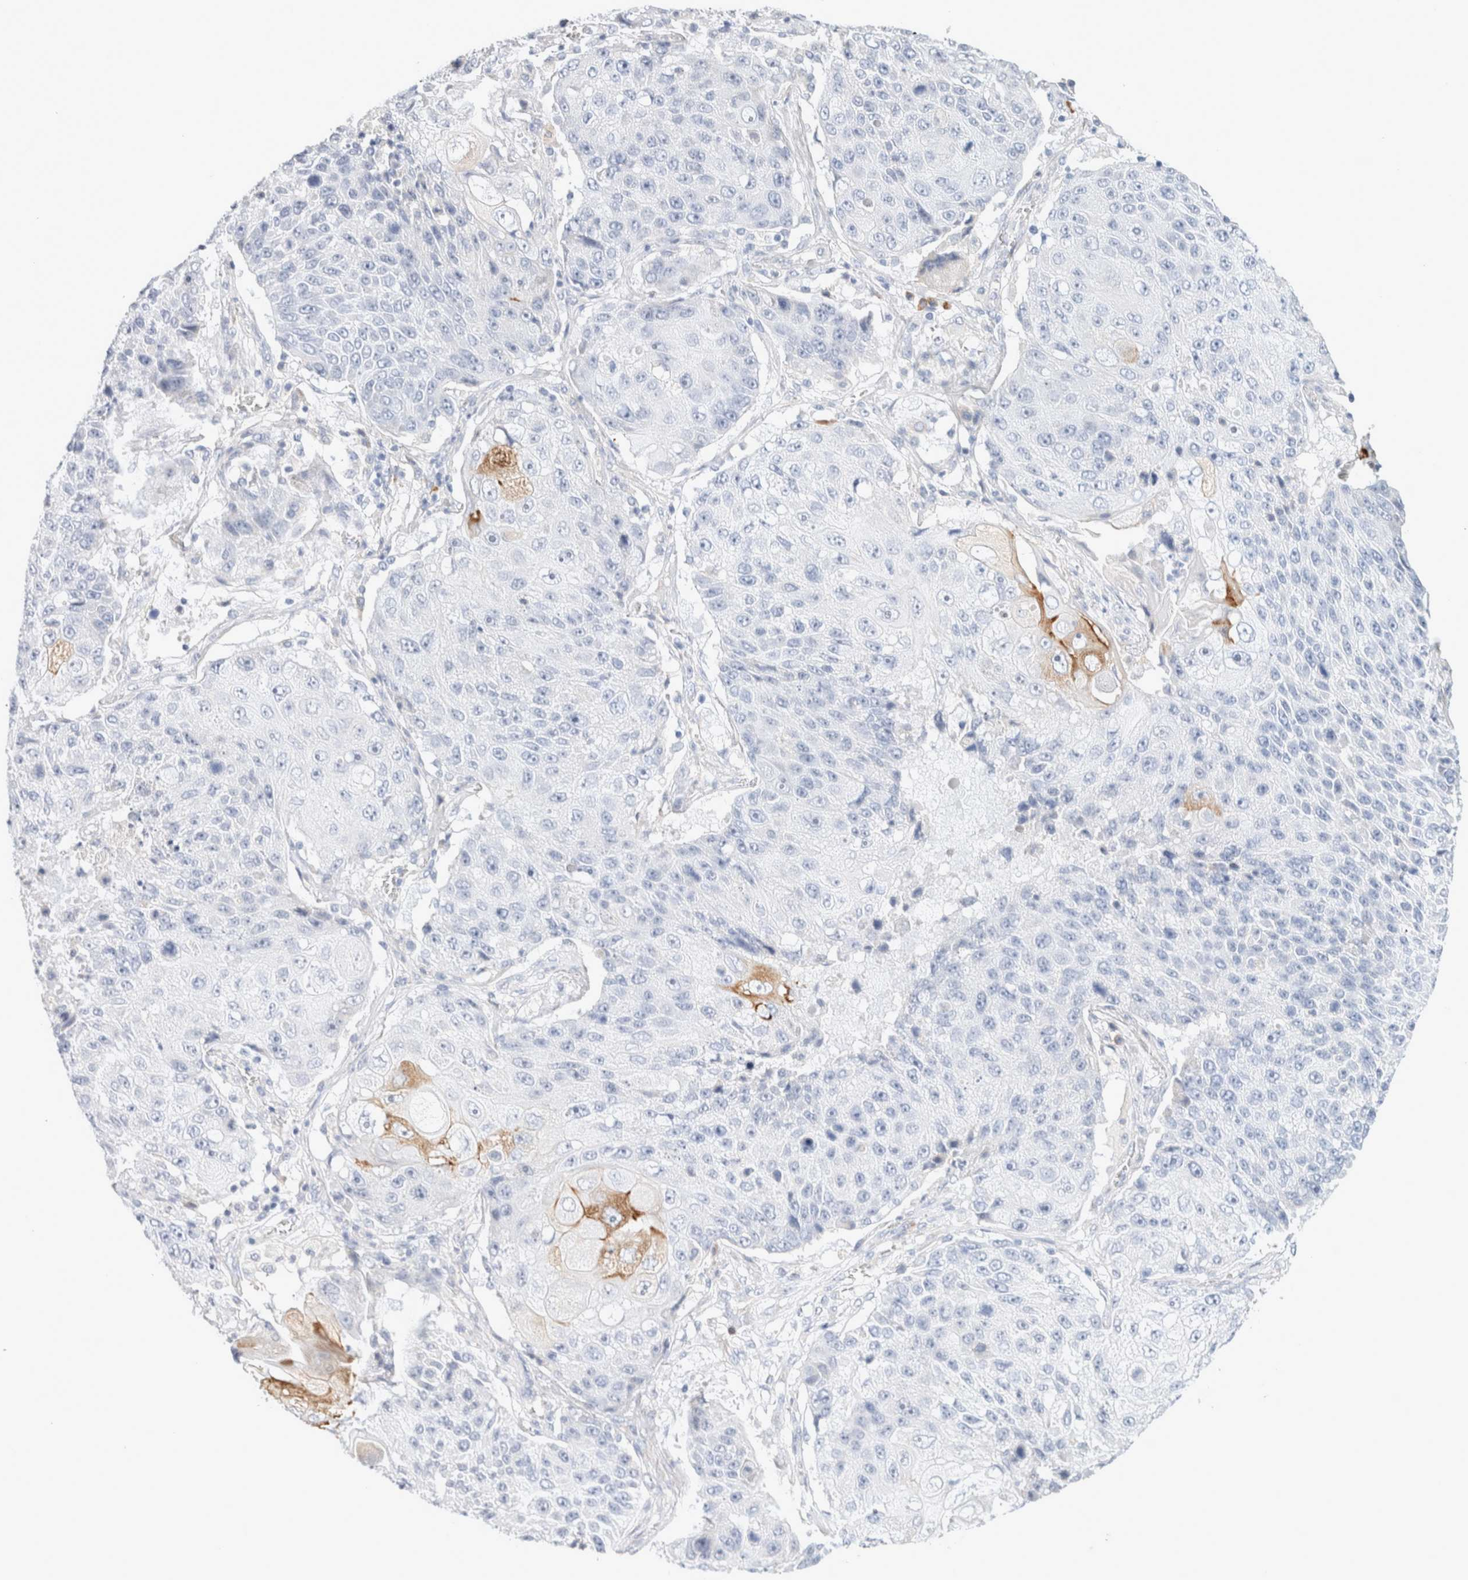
{"staining": {"intensity": "moderate", "quantity": "<25%", "location": "cytoplasmic/membranous"}, "tissue": "lung cancer", "cell_type": "Tumor cells", "image_type": "cancer", "snomed": [{"axis": "morphology", "description": "Squamous cell carcinoma, NOS"}, {"axis": "topography", "description": "Lung"}], "caption": "Immunohistochemistry (IHC) micrograph of squamous cell carcinoma (lung) stained for a protein (brown), which shows low levels of moderate cytoplasmic/membranous positivity in approximately <25% of tumor cells.", "gene": "GADD45G", "patient": {"sex": "male", "age": 61}}